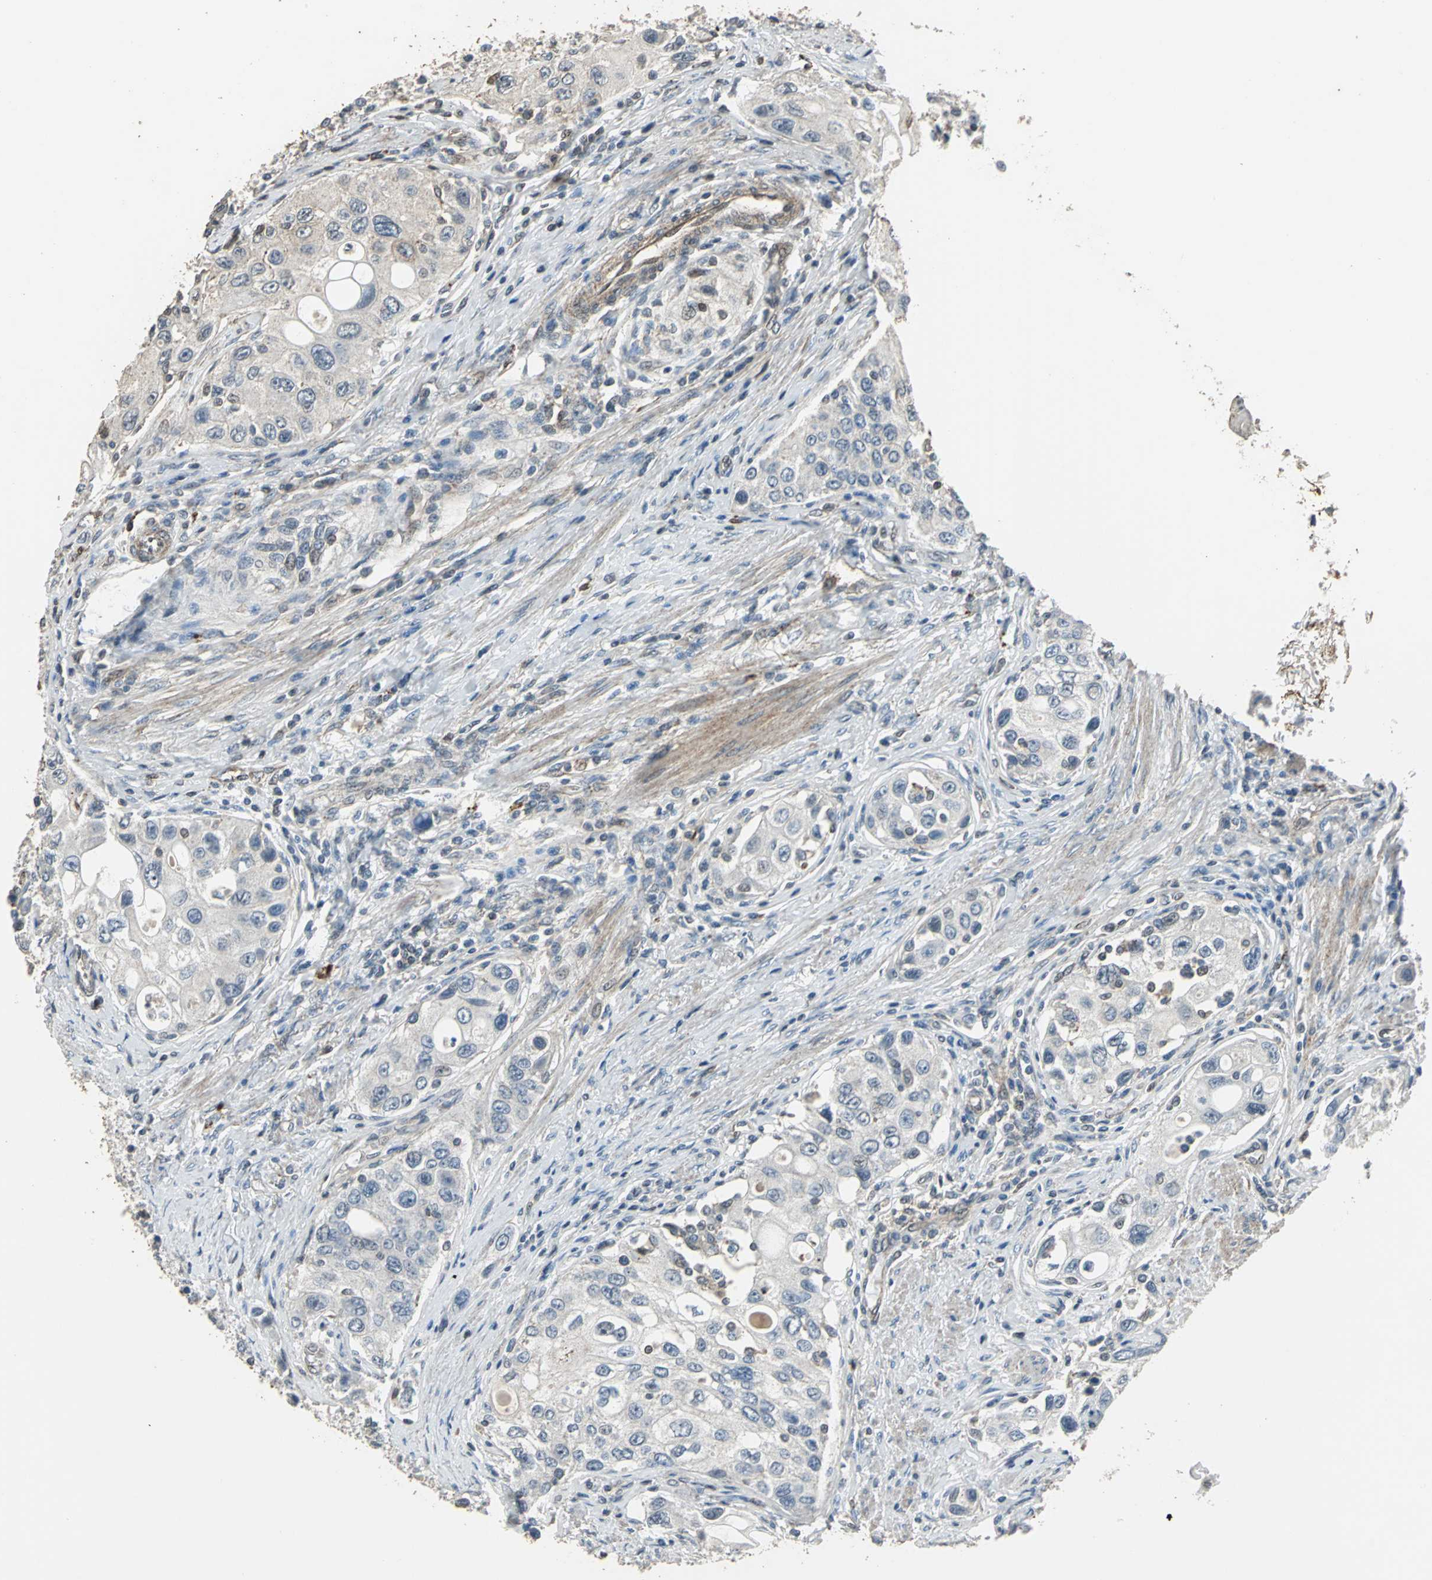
{"staining": {"intensity": "weak", "quantity": "25%-75%", "location": "cytoplasmic/membranous"}, "tissue": "urothelial cancer", "cell_type": "Tumor cells", "image_type": "cancer", "snomed": [{"axis": "morphology", "description": "Urothelial carcinoma, High grade"}, {"axis": "topography", "description": "Urinary bladder"}], "caption": "Immunohistochemistry (IHC) micrograph of neoplastic tissue: urothelial cancer stained using immunohistochemistry (IHC) demonstrates low levels of weak protein expression localized specifically in the cytoplasmic/membranous of tumor cells, appearing as a cytoplasmic/membranous brown color.", "gene": "DNAJB4", "patient": {"sex": "female", "age": 56}}